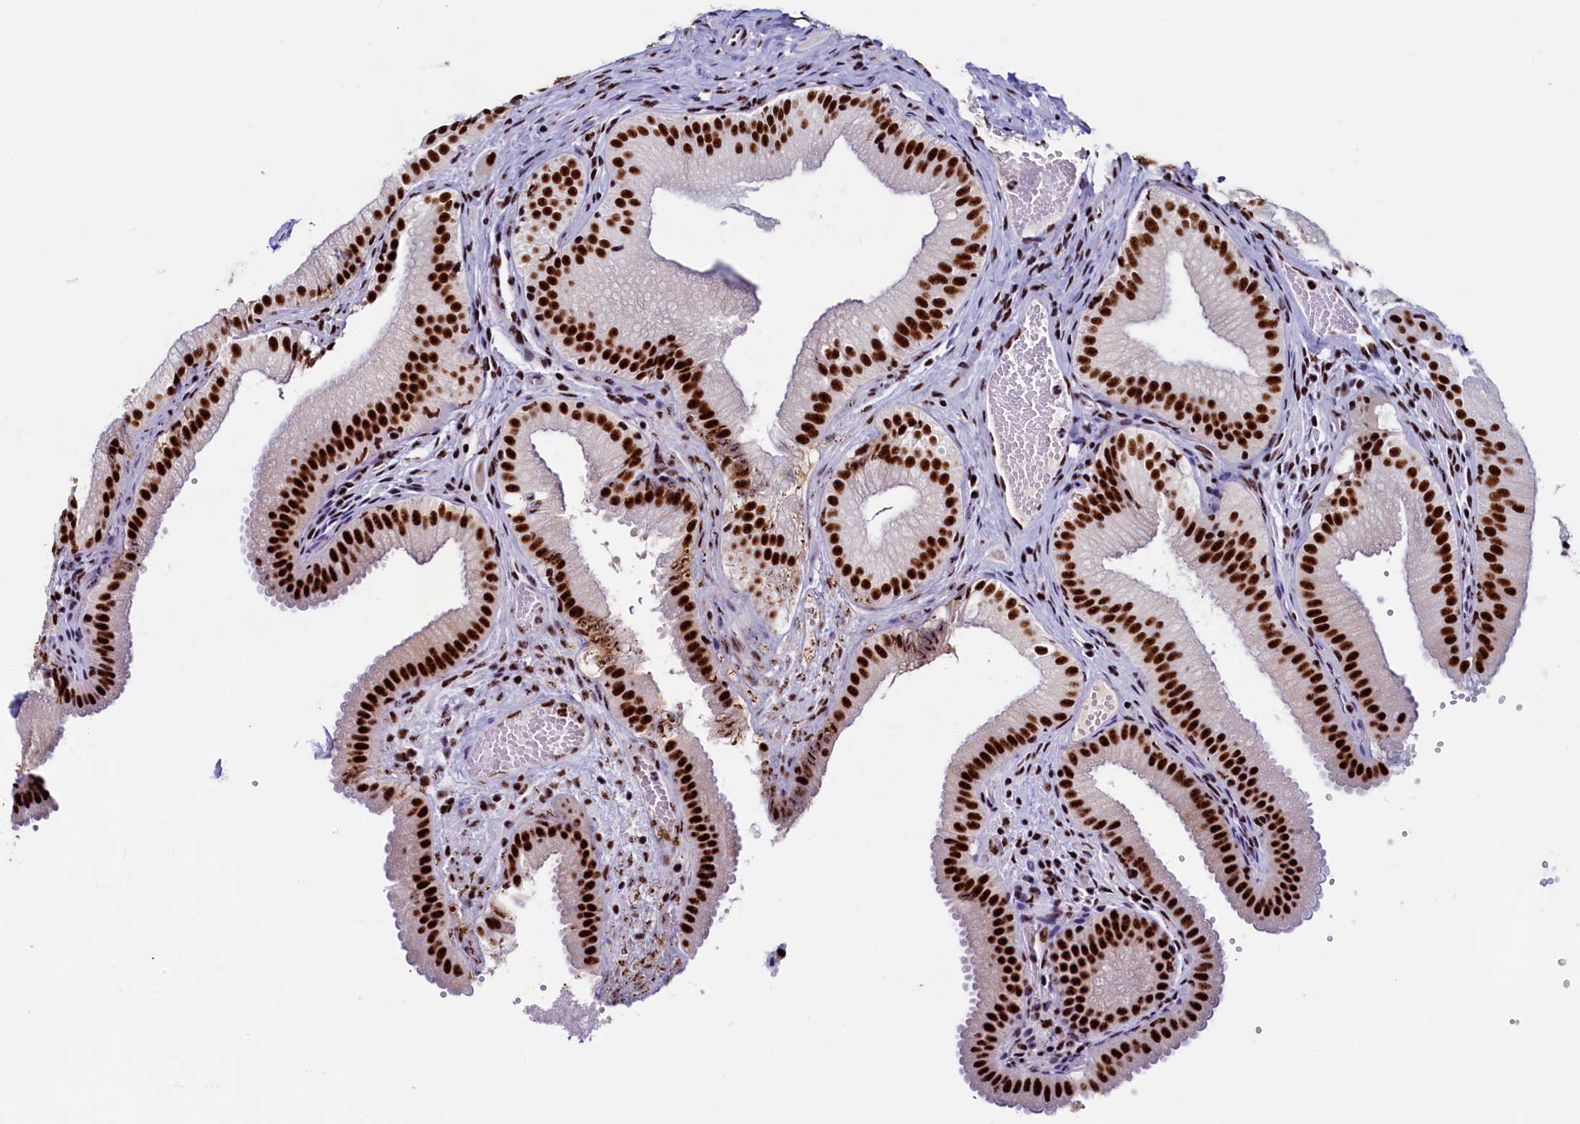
{"staining": {"intensity": "strong", "quantity": ">75%", "location": "nuclear"}, "tissue": "gallbladder", "cell_type": "Glandular cells", "image_type": "normal", "snomed": [{"axis": "morphology", "description": "Normal tissue, NOS"}, {"axis": "topography", "description": "Gallbladder"}], "caption": "Immunohistochemical staining of normal gallbladder demonstrates >75% levels of strong nuclear protein expression in about >75% of glandular cells. (IHC, brightfield microscopy, high magnification).", "gene": "SRRM2", "patient": {"sex": "female", "age": 30}}